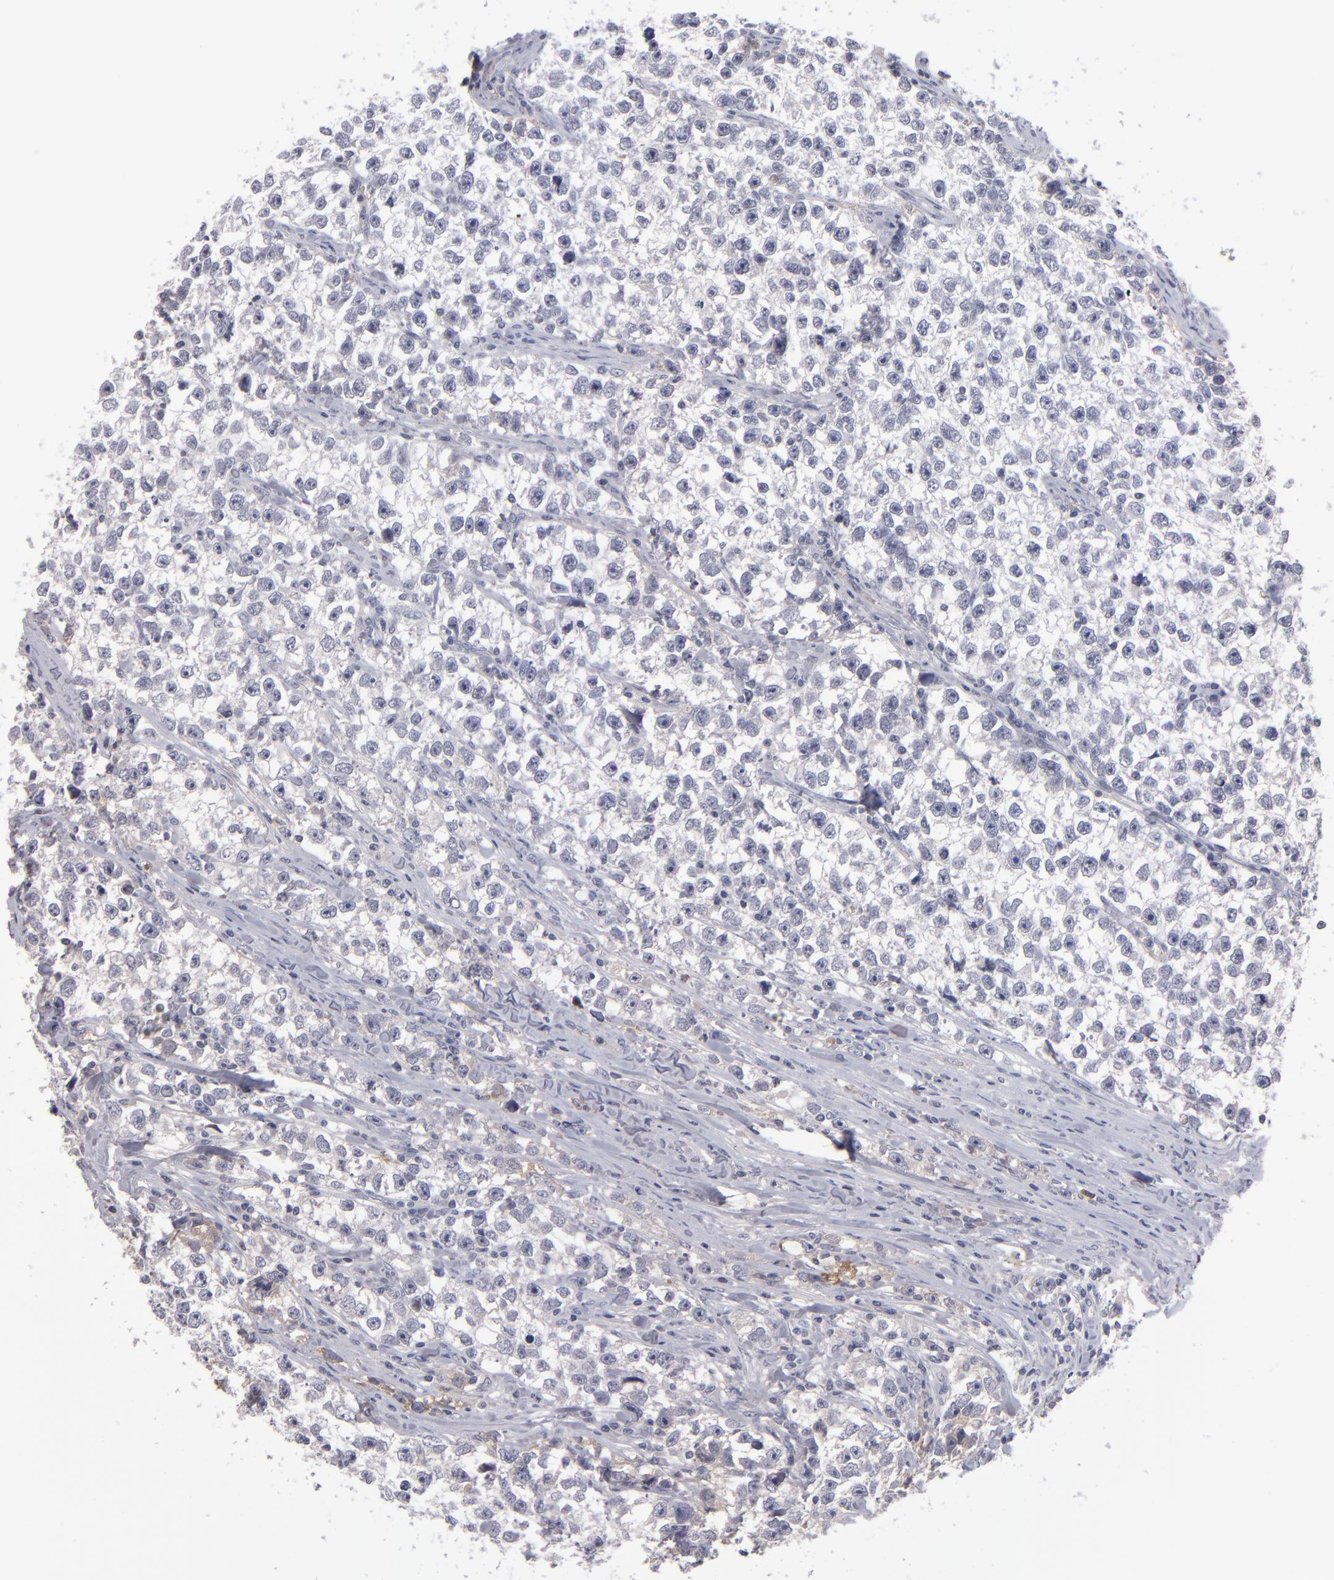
{"staining": {"intensity": "negative", "quantity": "none", "location": "none"}, "tissue": "testis cancer", "cell_type": "Tumor cells", "image_type": "cancer", "snomed": [{"axis": "morphology", "description": "Seminoma, NOS"}, {"axis": "morphology", "description": "Carcinoma, Embryonal, NOS"}, {"axis": "topography", "description": "Testis"}], "caption": "Tumor cells show no significant staining in seminoma (testis).", "gene": "ITIH4", "patient": {"sex": "male", "age": 30}}